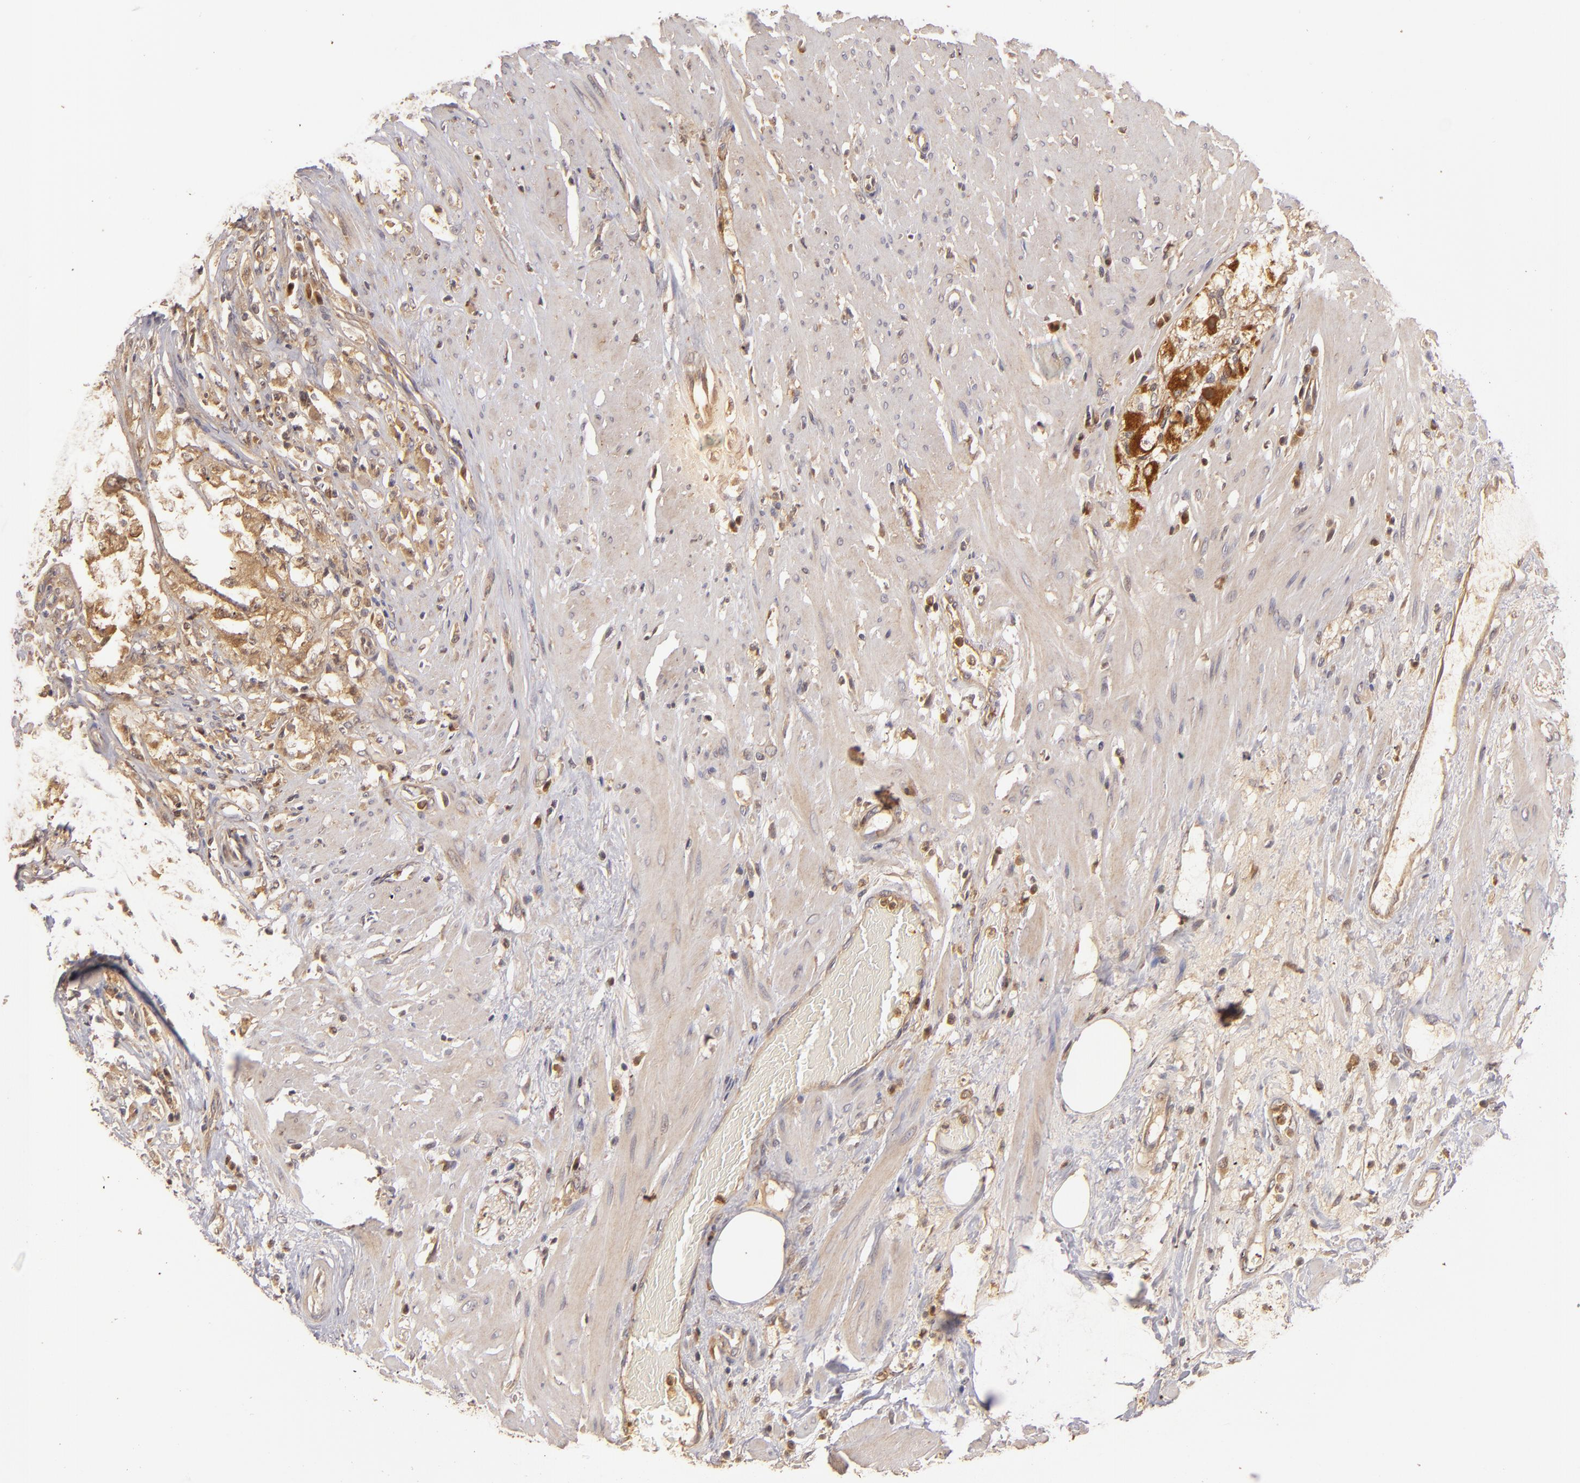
{"staining": {"intensity": "strong", "quantity": ">75%", "location": "cytoplasmic/membranous,nuclear"}, "tissue": "colorectal cancer", "cell_type": "Tumor cells", "image_type": "cancer", "snomed": [{"axis": "morphology", "description": "Adenocarcinoma, NOS"}, {"axis": "topography", "description": "Rectum"}], "caption": "A brown stain highlights strong cytoplasmic/membranous and nuclear positivity of a protein in colorectal adenocarcinoma tumor cells. The protein is shown in brown color, while the nuclei are stained blue.", "gene": "PRKCD", "patient": {"sex": "male", "age": 53}}